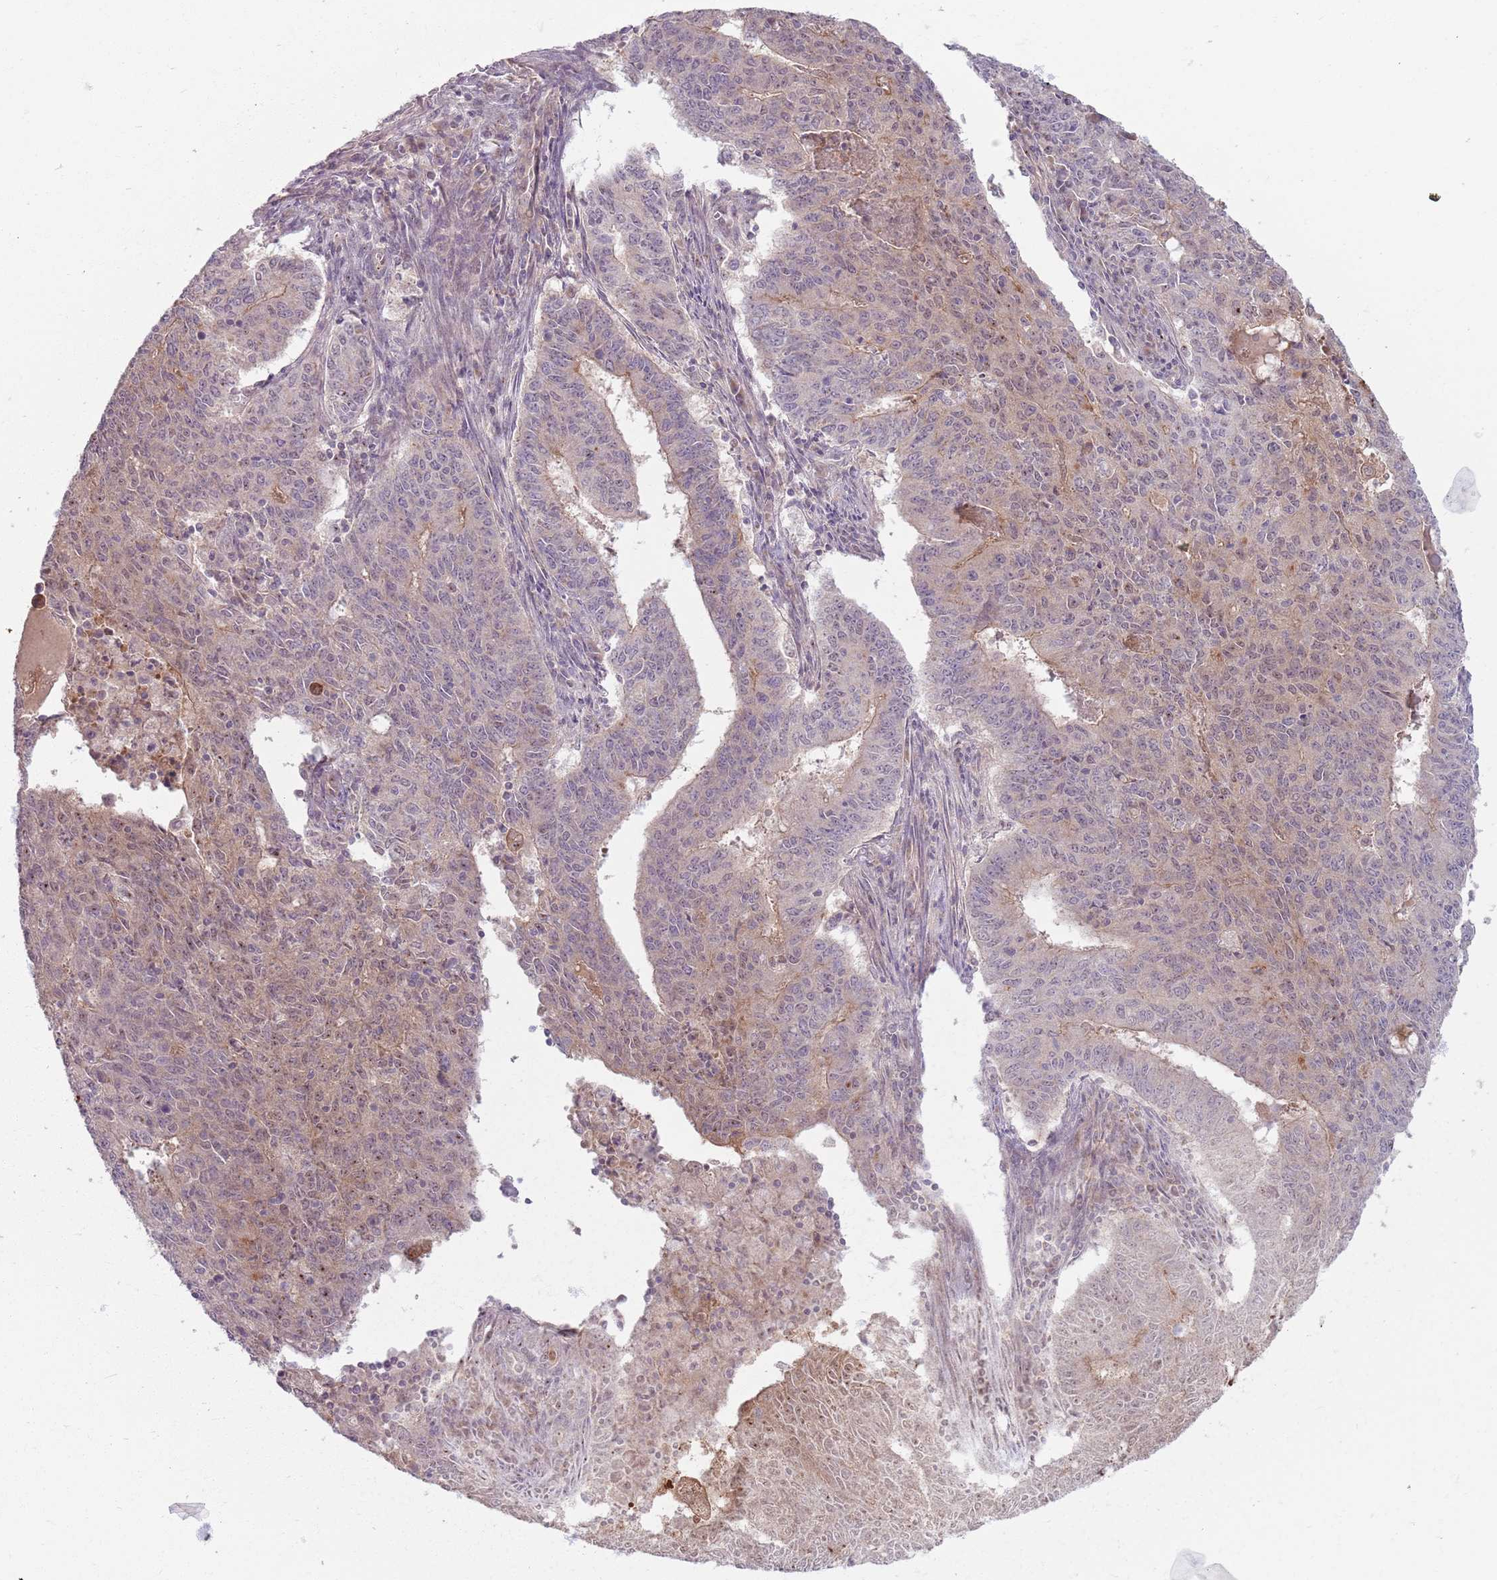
{"staining": {"intensity": "weak", "quantity": "<25%", "location": "cytoplasmic/membranous"}, "tissue": "endometrial cancer", "cell_type": "Tumor cells", "image_type": "cancer", "snomed": [{"axis": "morphology", "description": "Adenocarcinoma, NOS"}, {"axis": "topography", "description": "Endometrium"}], "caption": "An image of human endometrial cancer (adenocarcinoma) is negative for staining in tumor cells.", "gene": "ZDHHC2", "patient": {"sex": "female", "age": 59}}